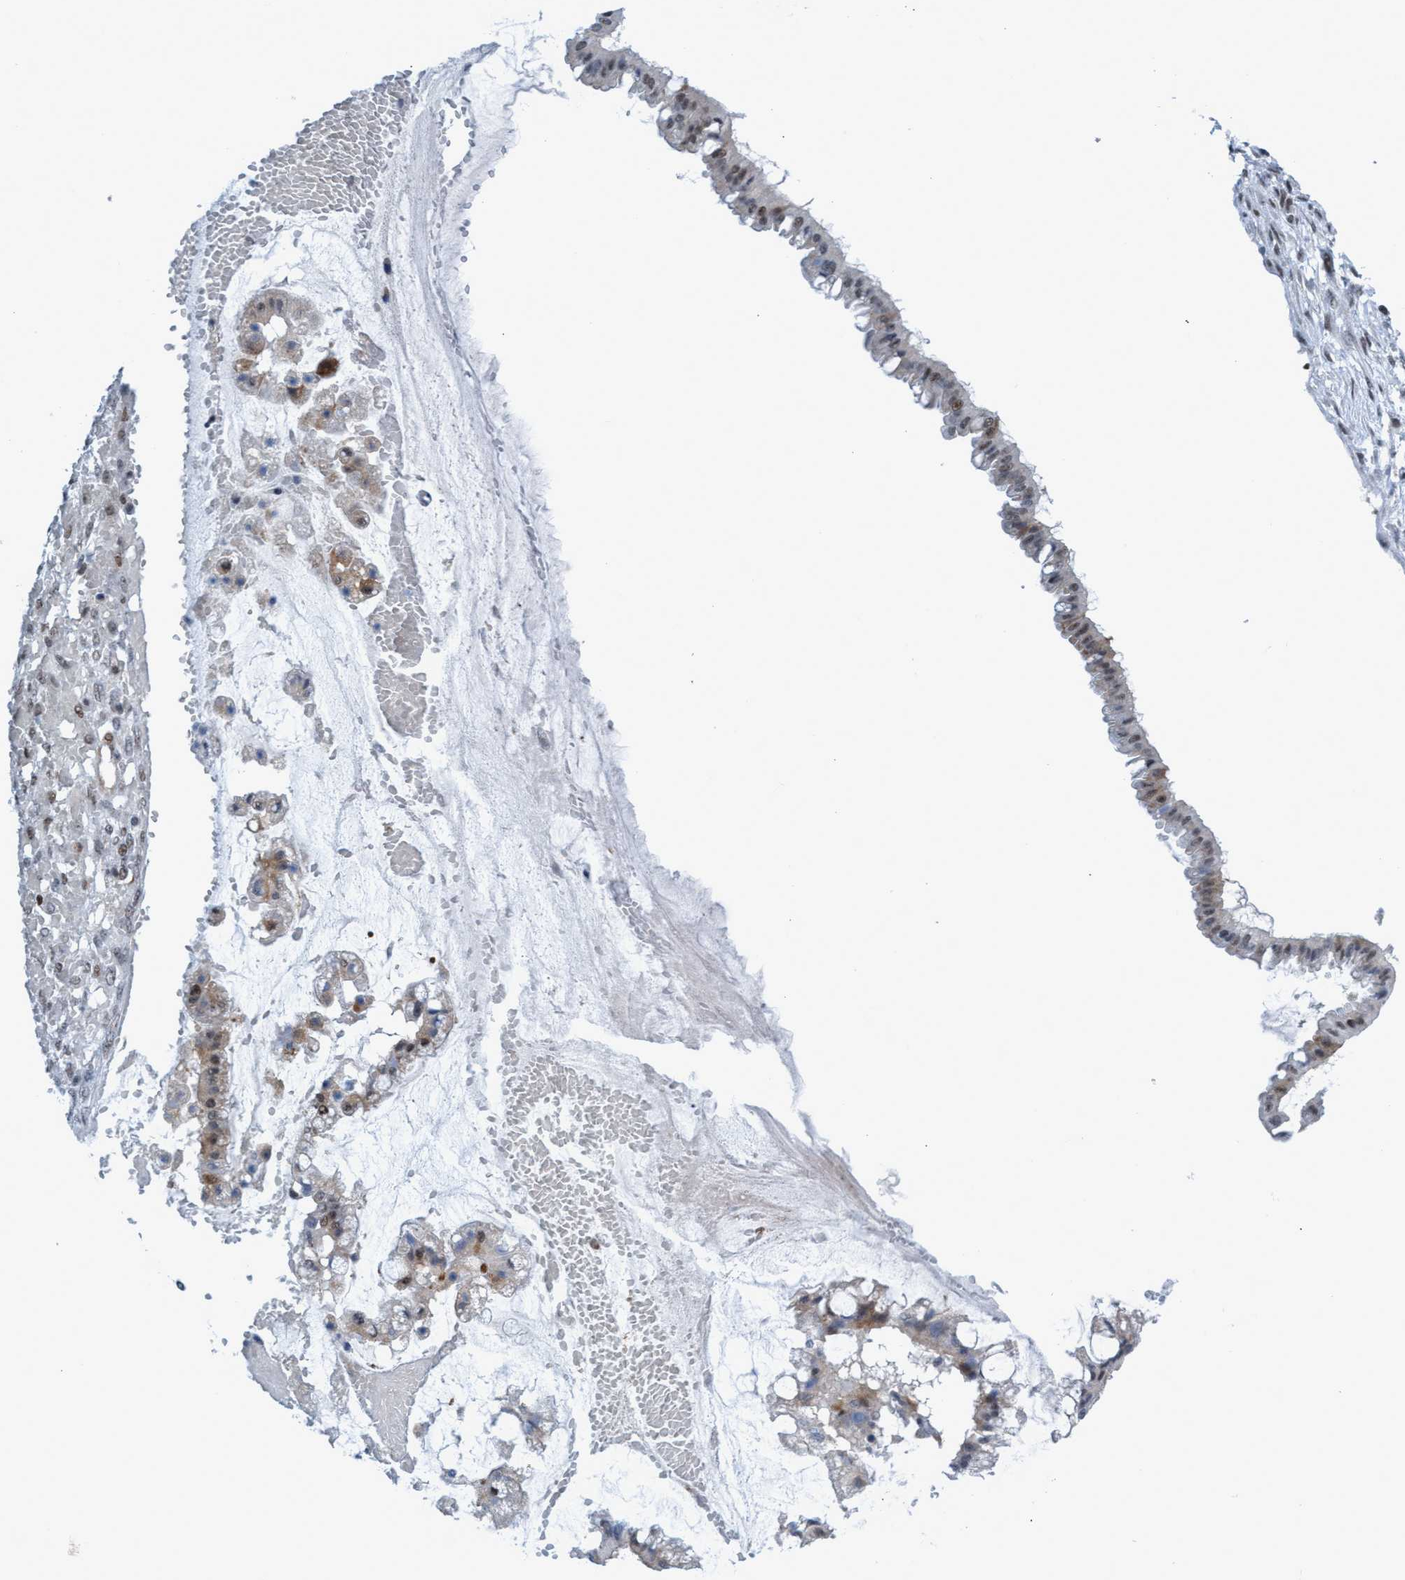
{"staining": {"intensity": "weak", "quantity": "25%-75%", "location": "cytoplasmic/membranous,nuclear"}, "tissue": "ovarian cancer", "cell_type": "Tumor cells", "image_type": "cancer", "snomed": [{"axis": "morphology", "description": "Cystadenocarcinoma, mucinous, NOS"}, {"axis": "topography", "description": "Ovary"}], "caption": "Tumor cells exhibit weak cytoplasmic/membranous and nuclear expression in about 25%-75% of cells in ovarian mucinous cystadenocarcinoma.", "gene": "CWC27", "patient": {"sex": "female", "age": 73}}